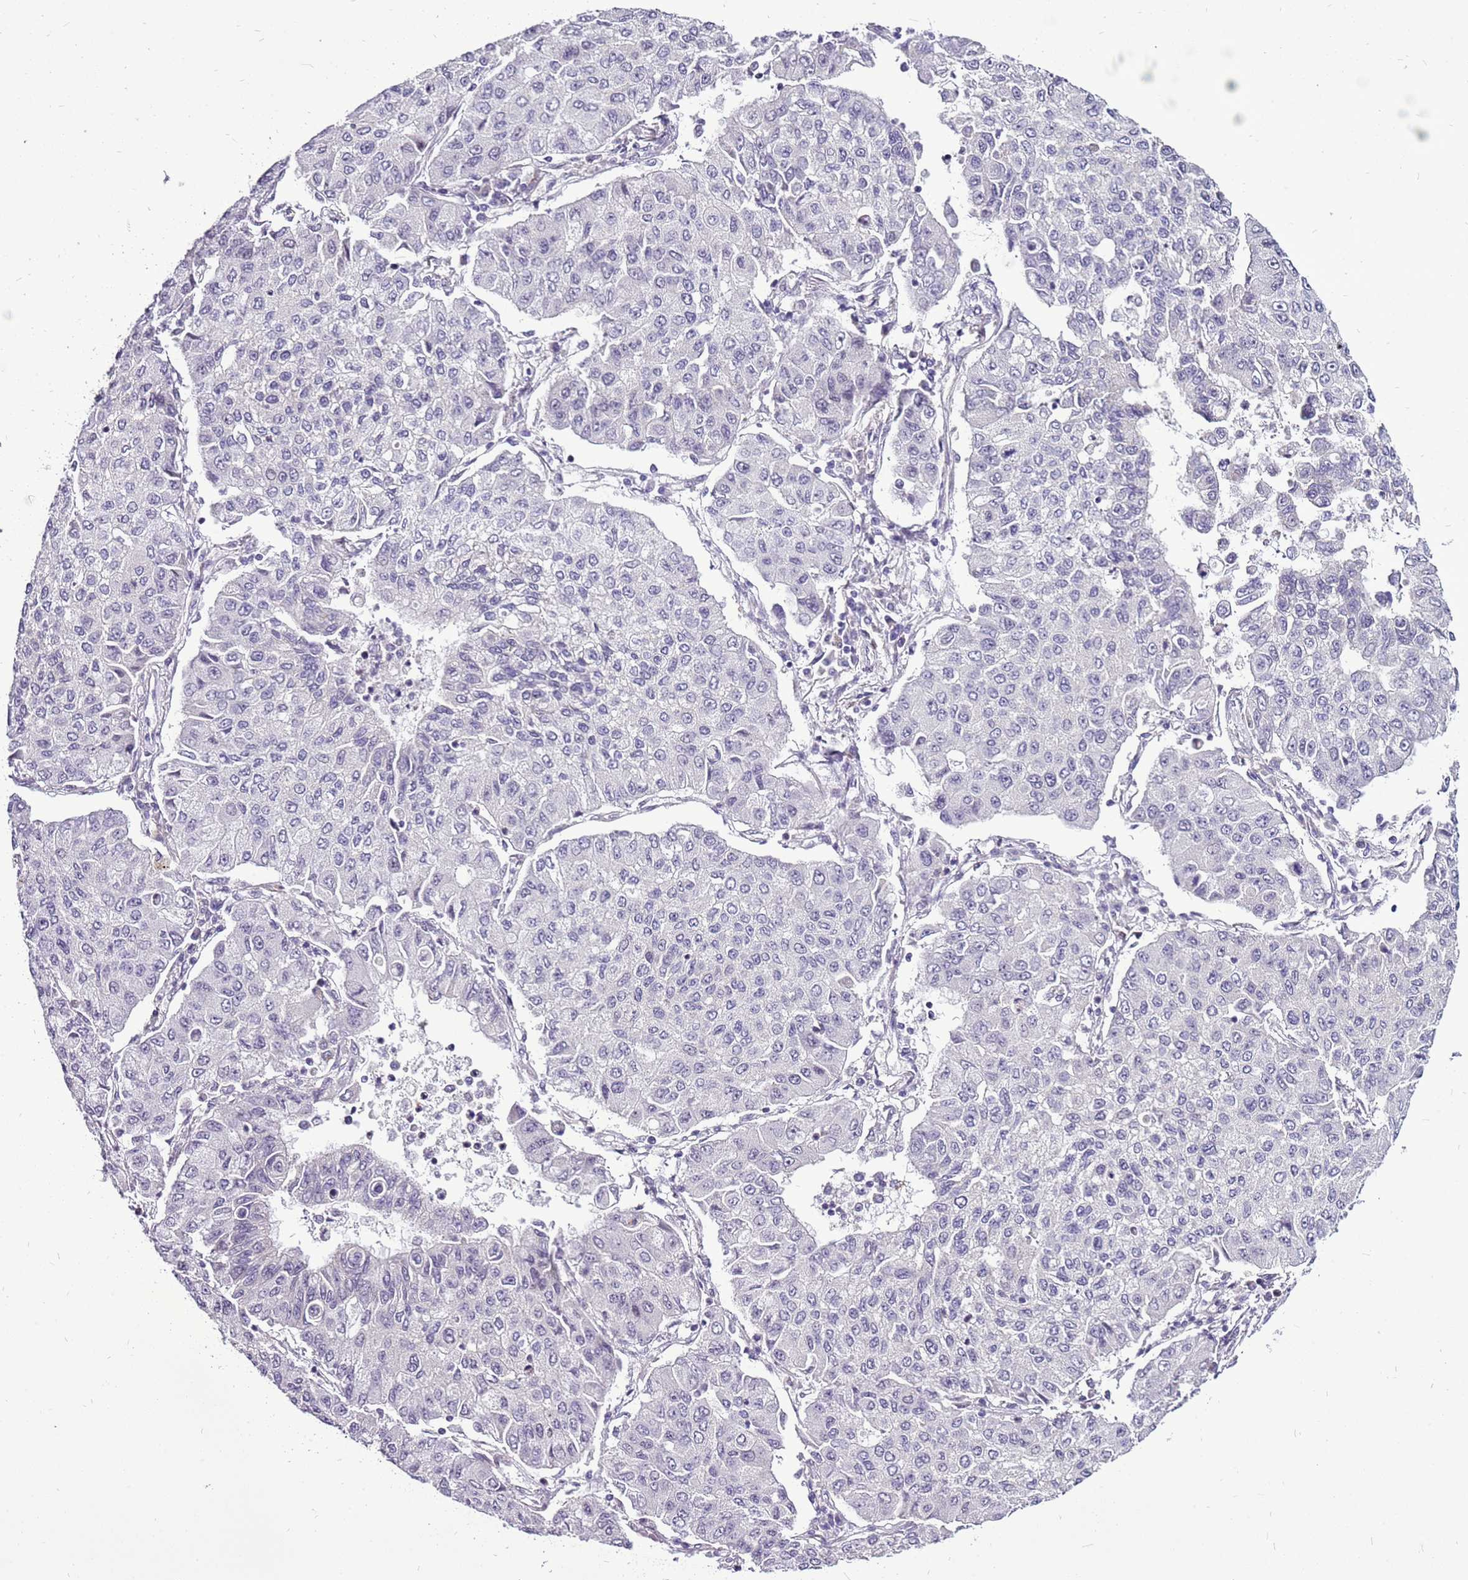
{"staining": {"intensity": "negative", "quantity": "none", "location": "none"}, "tissue": "lung cancer", "cell_type": "Tumor cells", "image_type": "cancer", "snomed": [{"axis": "morphology", "description": "Squamous cell carcinoma, NOS"}, {"axis": "topography", "description": "Lung"}], "caption": "Protein analysis of lung squamous cell carcinoma exhibits no significant expression in tumor cells.", "gene": "CCDC166", "patient": {"sex": "male", "age": 74}}